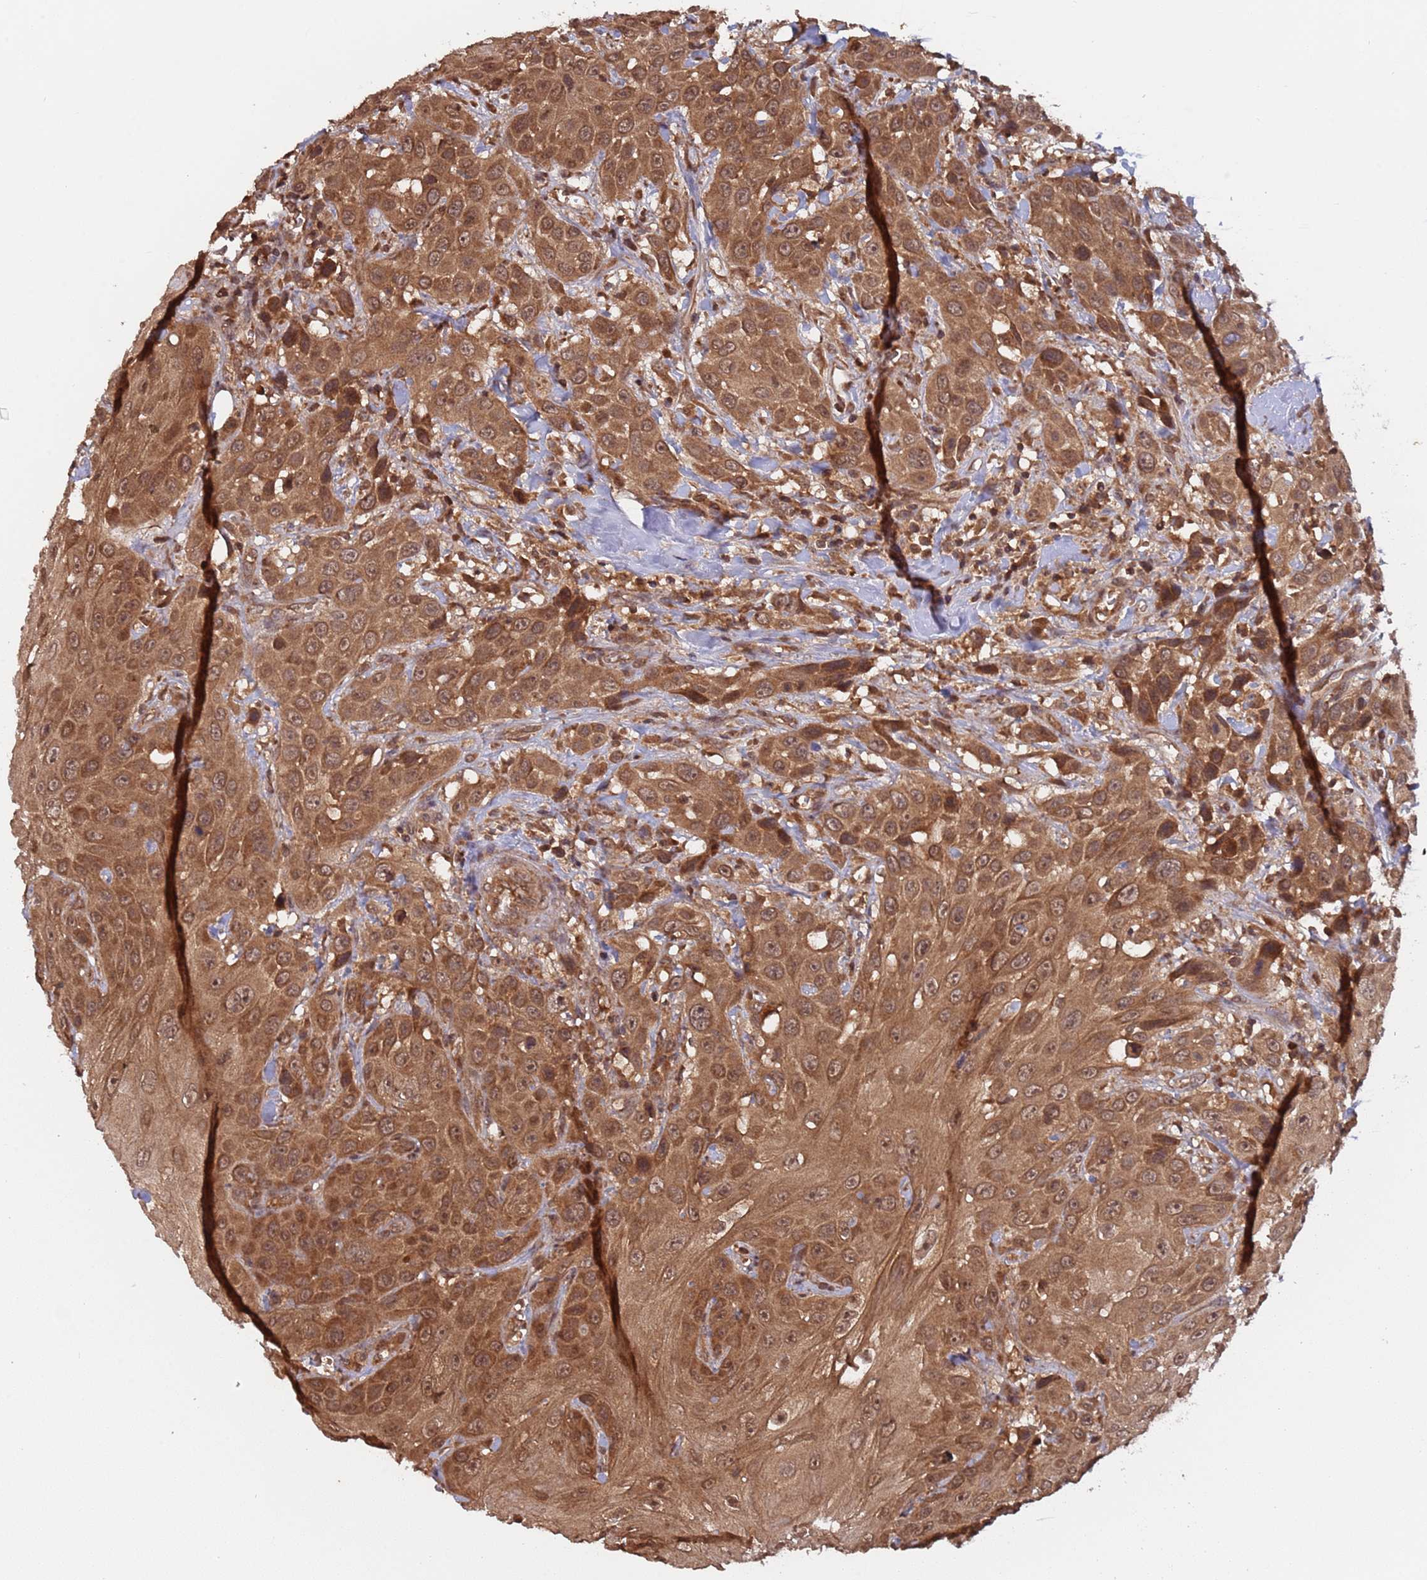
{"staining": {"intensity": "moderate", "quantity": ">75%", "location": "cytoplasmic/membranous,nuclear"}, "tissue": "head and neck cancer", "cell_type": "Tumor cells", "image_type": "cancer", "snomed": [{"axis": "morphology", "description": "Squamous cell carcinoma, NOS"}, {"axis": "topography", "description": "Head-Neck"}], "caption": "Protein expression analysis of head and neck squamous cell carcinoma exhibits moderate cytoplasmic/membranous and nuclear expression in about >75% of tumor cells.", "gene": "ERI1", "patient": {"sex": "male", "age": 81}}